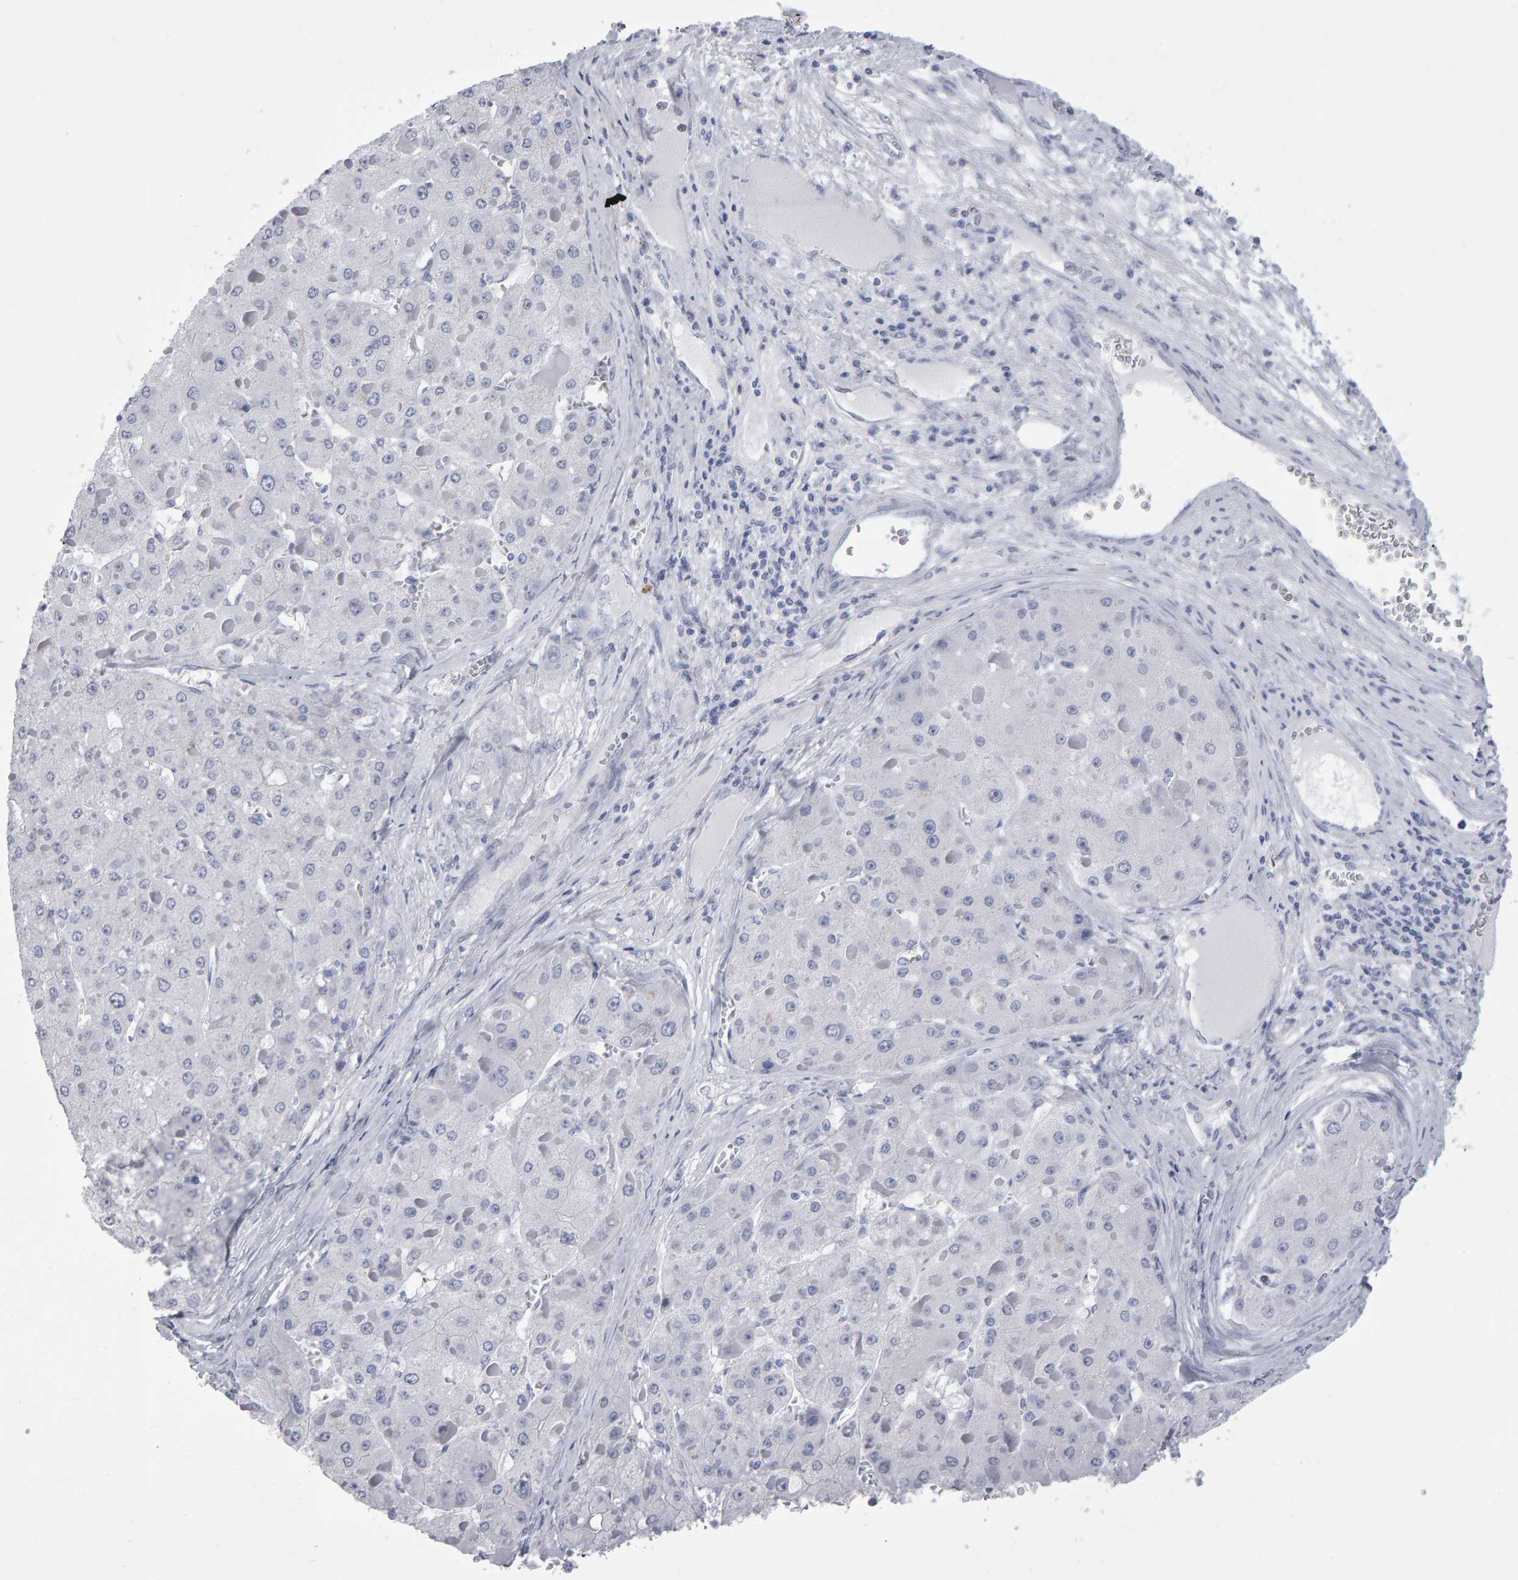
{"staining": {"intensity": "negative", "quantity": "none", "location": "none"}, "tissue": "liver cancer", "cell_type": "Tumor cells", "image_type": "cancer", "snomed": [{"axis": "morphology", "description": "Carcinoma, Hepatocellular, NOS"}, {"axis": "topography", "description": "Liver"}], "caption": "High magnification brightfield microscopy of hepatocellular carcinoma (liver) stained with DAB (brown) and counterstained with hematoxylin (blue): tumor cells show no significant staining.", "gene": "NCDN", "patient": {"sex": "female", "age": 73}}